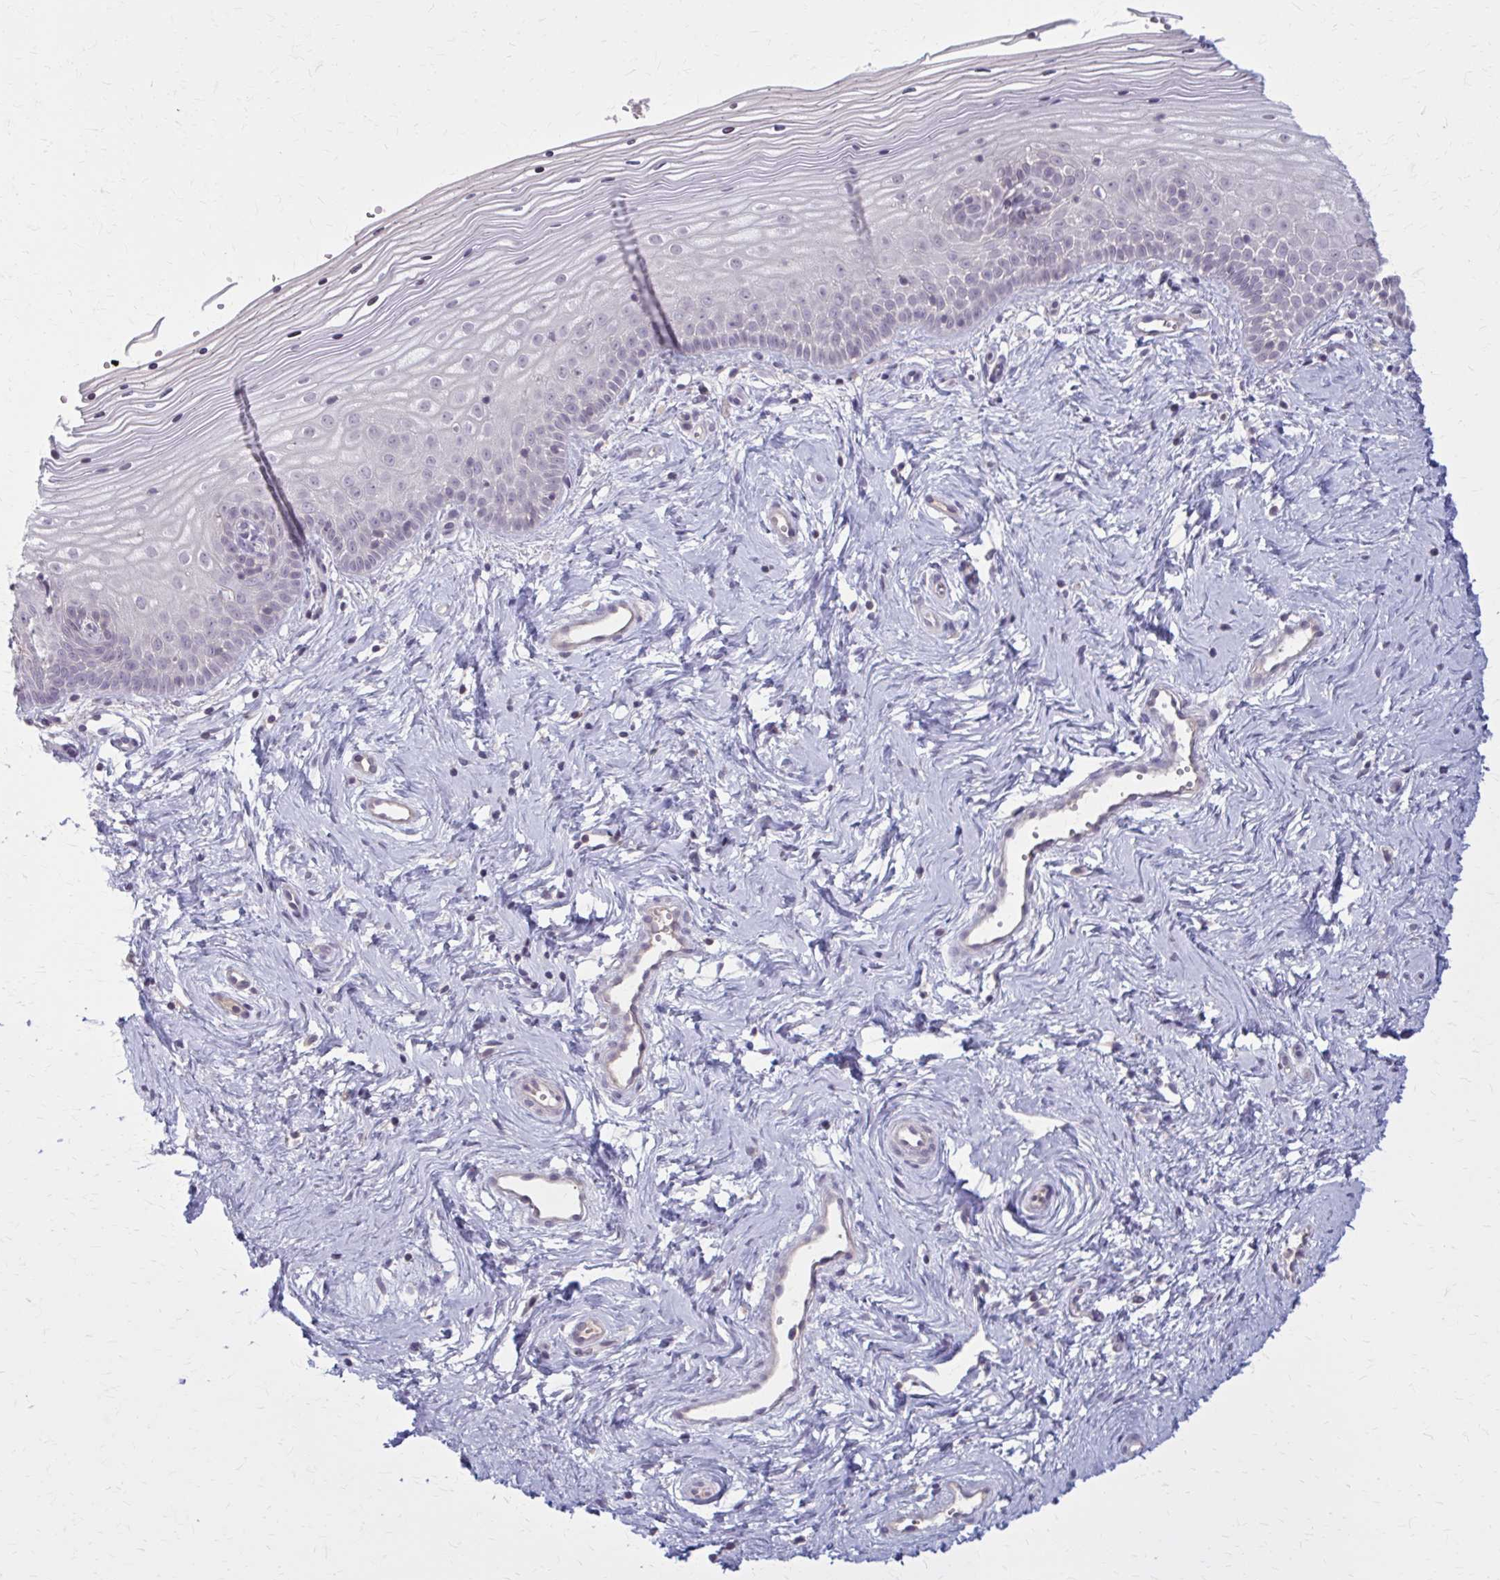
{"staining": {"intensity": "negative", "quantity": "none", "location": "none"}, "tissue": "vagina", "cell_type": "Squamous epithelial cells", "image_type": "normal", "snomed": [{"axis": "morphology", "description": "Normal tissue, NOS"}, {"axis": "topography", "description": "Vagina"}], "caption": "Human vagina stained for a protein using immunohistochemistry (IHC) shows no staining in squamous epithelial cells.", "gene": "OR4A47", "patient": {"sex": "female", "age": 38}}